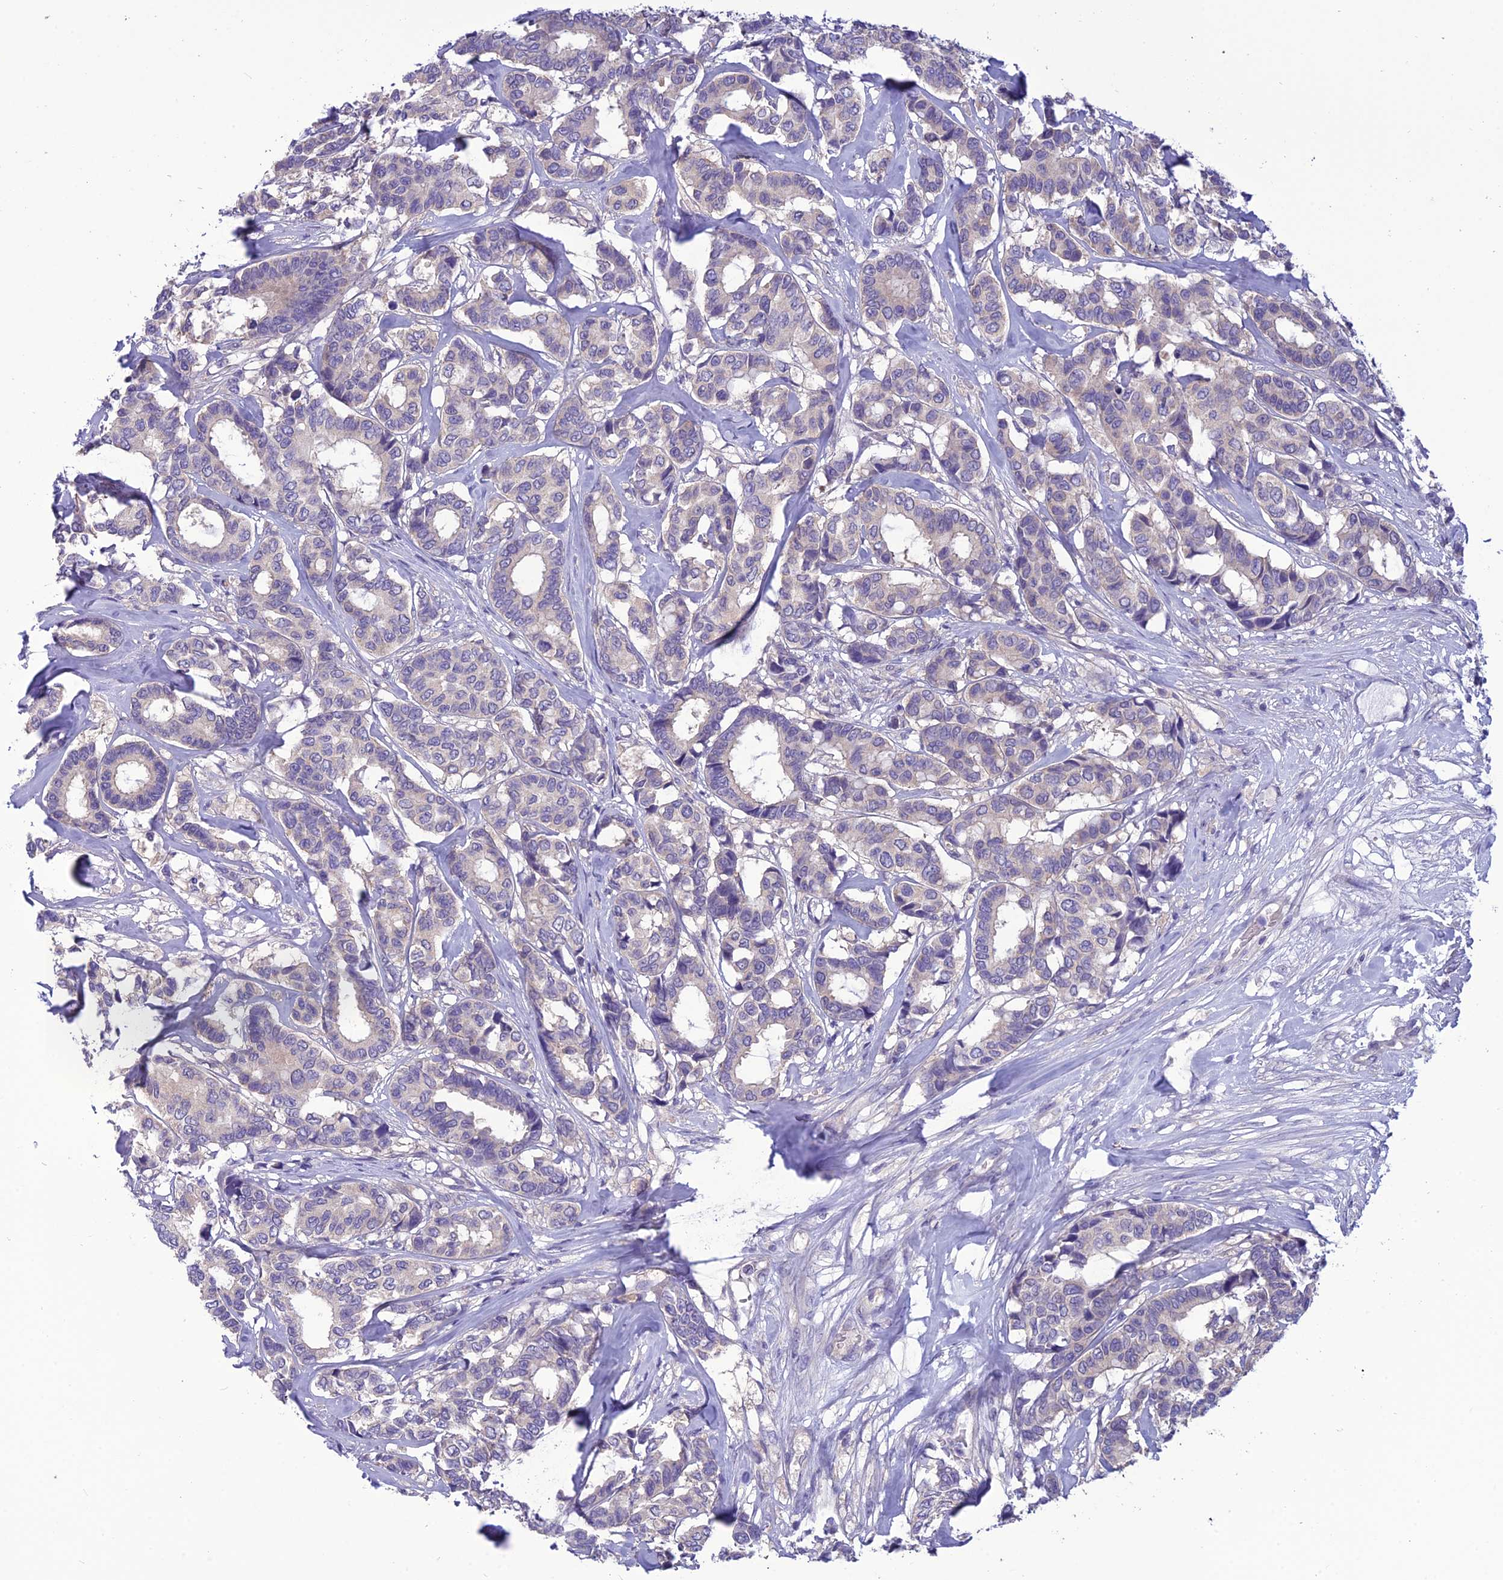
{"staining": {"intensity": "negative", "quantity": "none", "location": "none"}, "tissue": "breast cancer", "cell_type": "Tumor cells", "image_type": "cancer", "snomed": [{"axis": "morphology", "description": "Duct carcinoma"}, {"axis": "topography", "description": "Breast"}], "caption": "The immunohistochemistry micrograph has no significant staining in tumor cells of breast cancer tissue.", "gene": "PSMF1", "patient": {"sex": "female", "age": 87}}